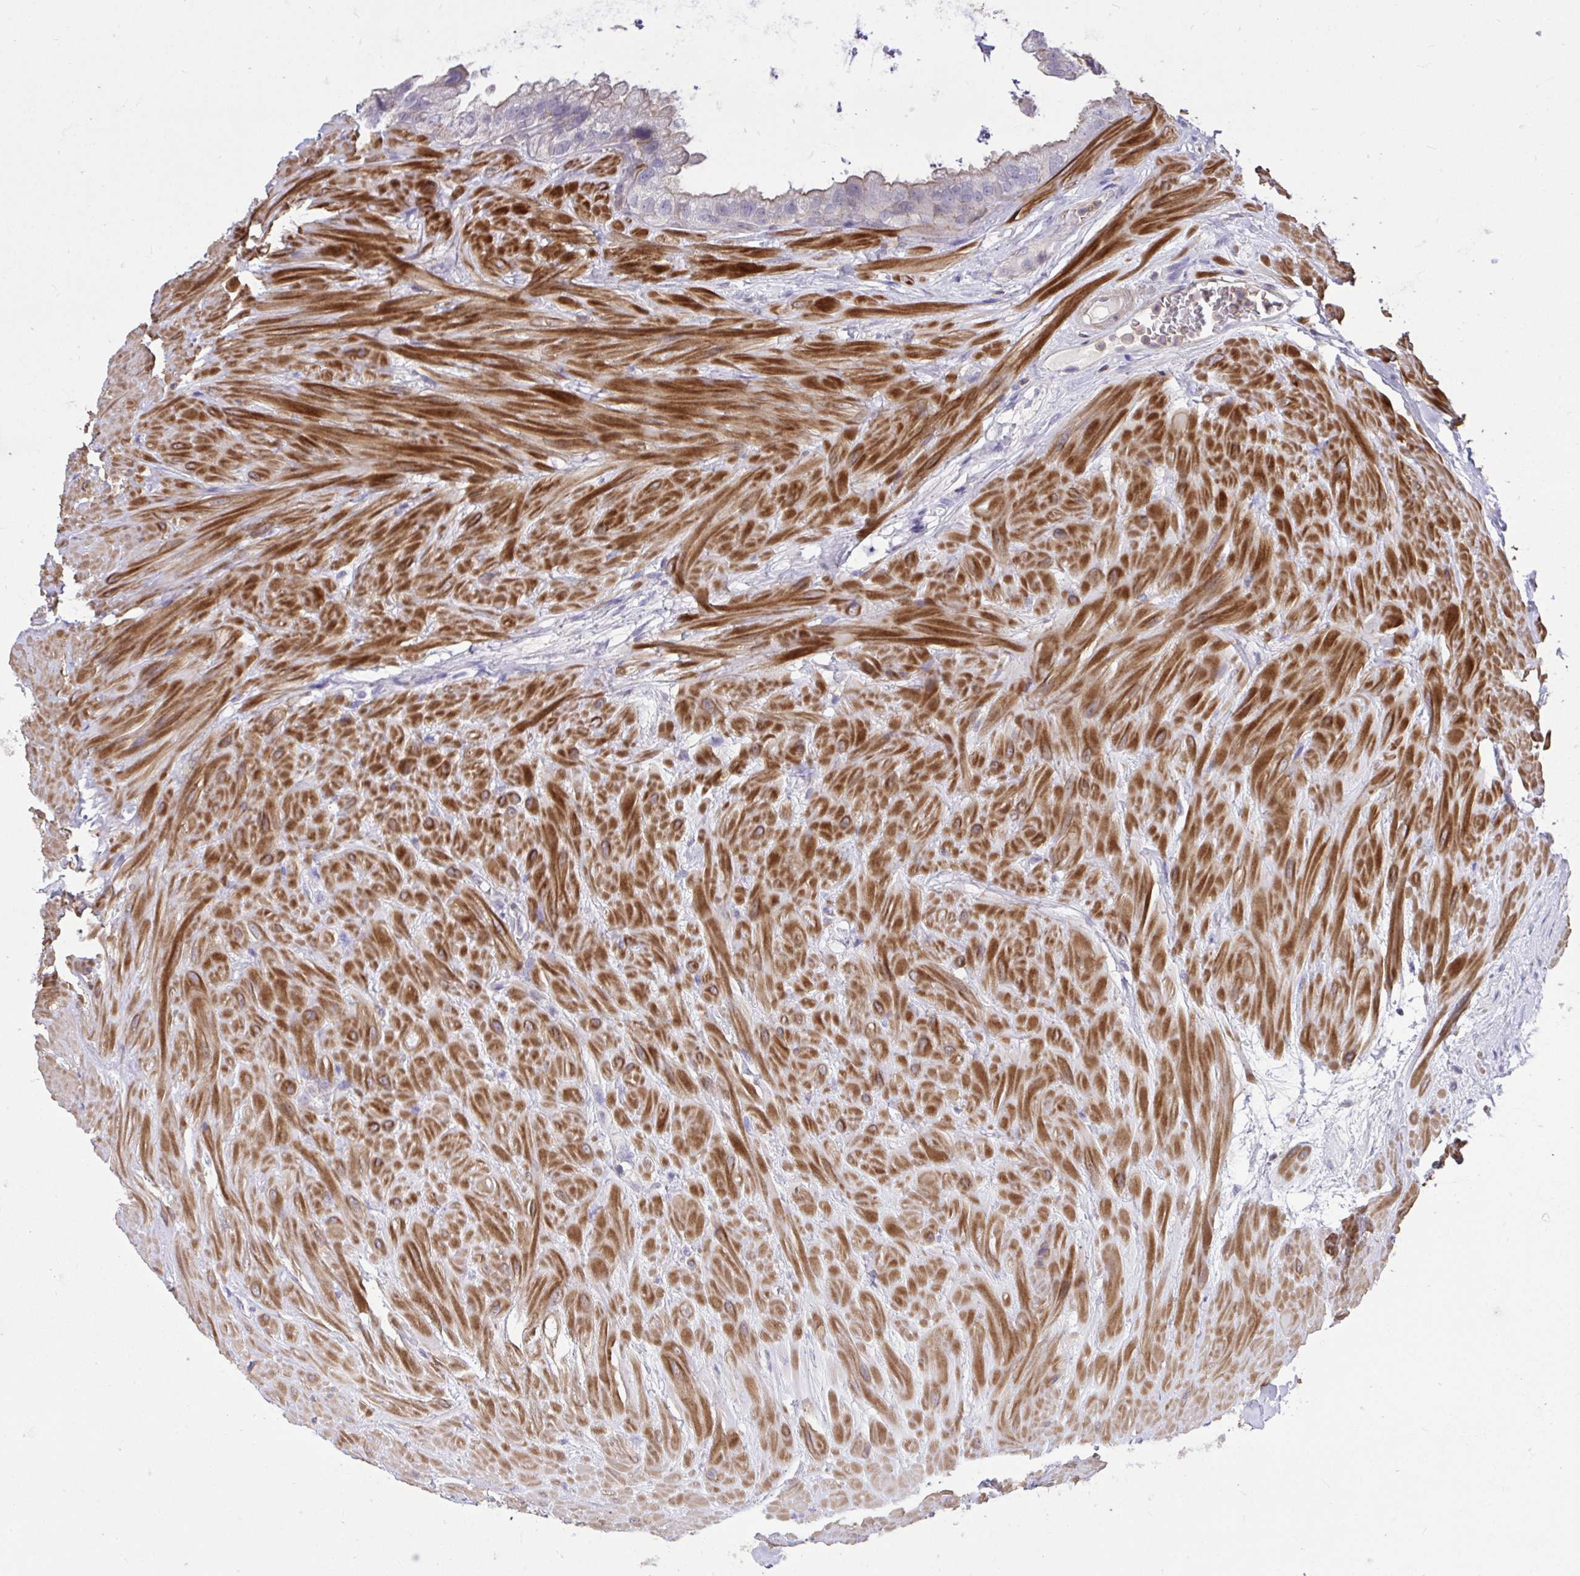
{"staining": {"intensity": "weak", "quantity": "25%-75%", "location": "cytoplasmic/membranous"}, "tissue": "seminal vesicle", "cell_type": "Glandular cells", "image_type": "normal", "snomed": [{"axis": "morphology", "description": "Normal tissue, NOS"}, {"axis": "topography", "description": "Seminal veicle"}, {"axis": "topography", "description": "Peripheral nerve tissue"}], "caption": "The immunohistochemical stain highlights weak cytoplasmic/membranous positivity in glandular cells of unremarkable seminal vesicle. (DAB (3,3'-diaminobenzidine) IHC, brown staining for protein, blue staining for nuclei).", "gene": "IGFL2", "patient": {"sex": "male", "age": 76}}